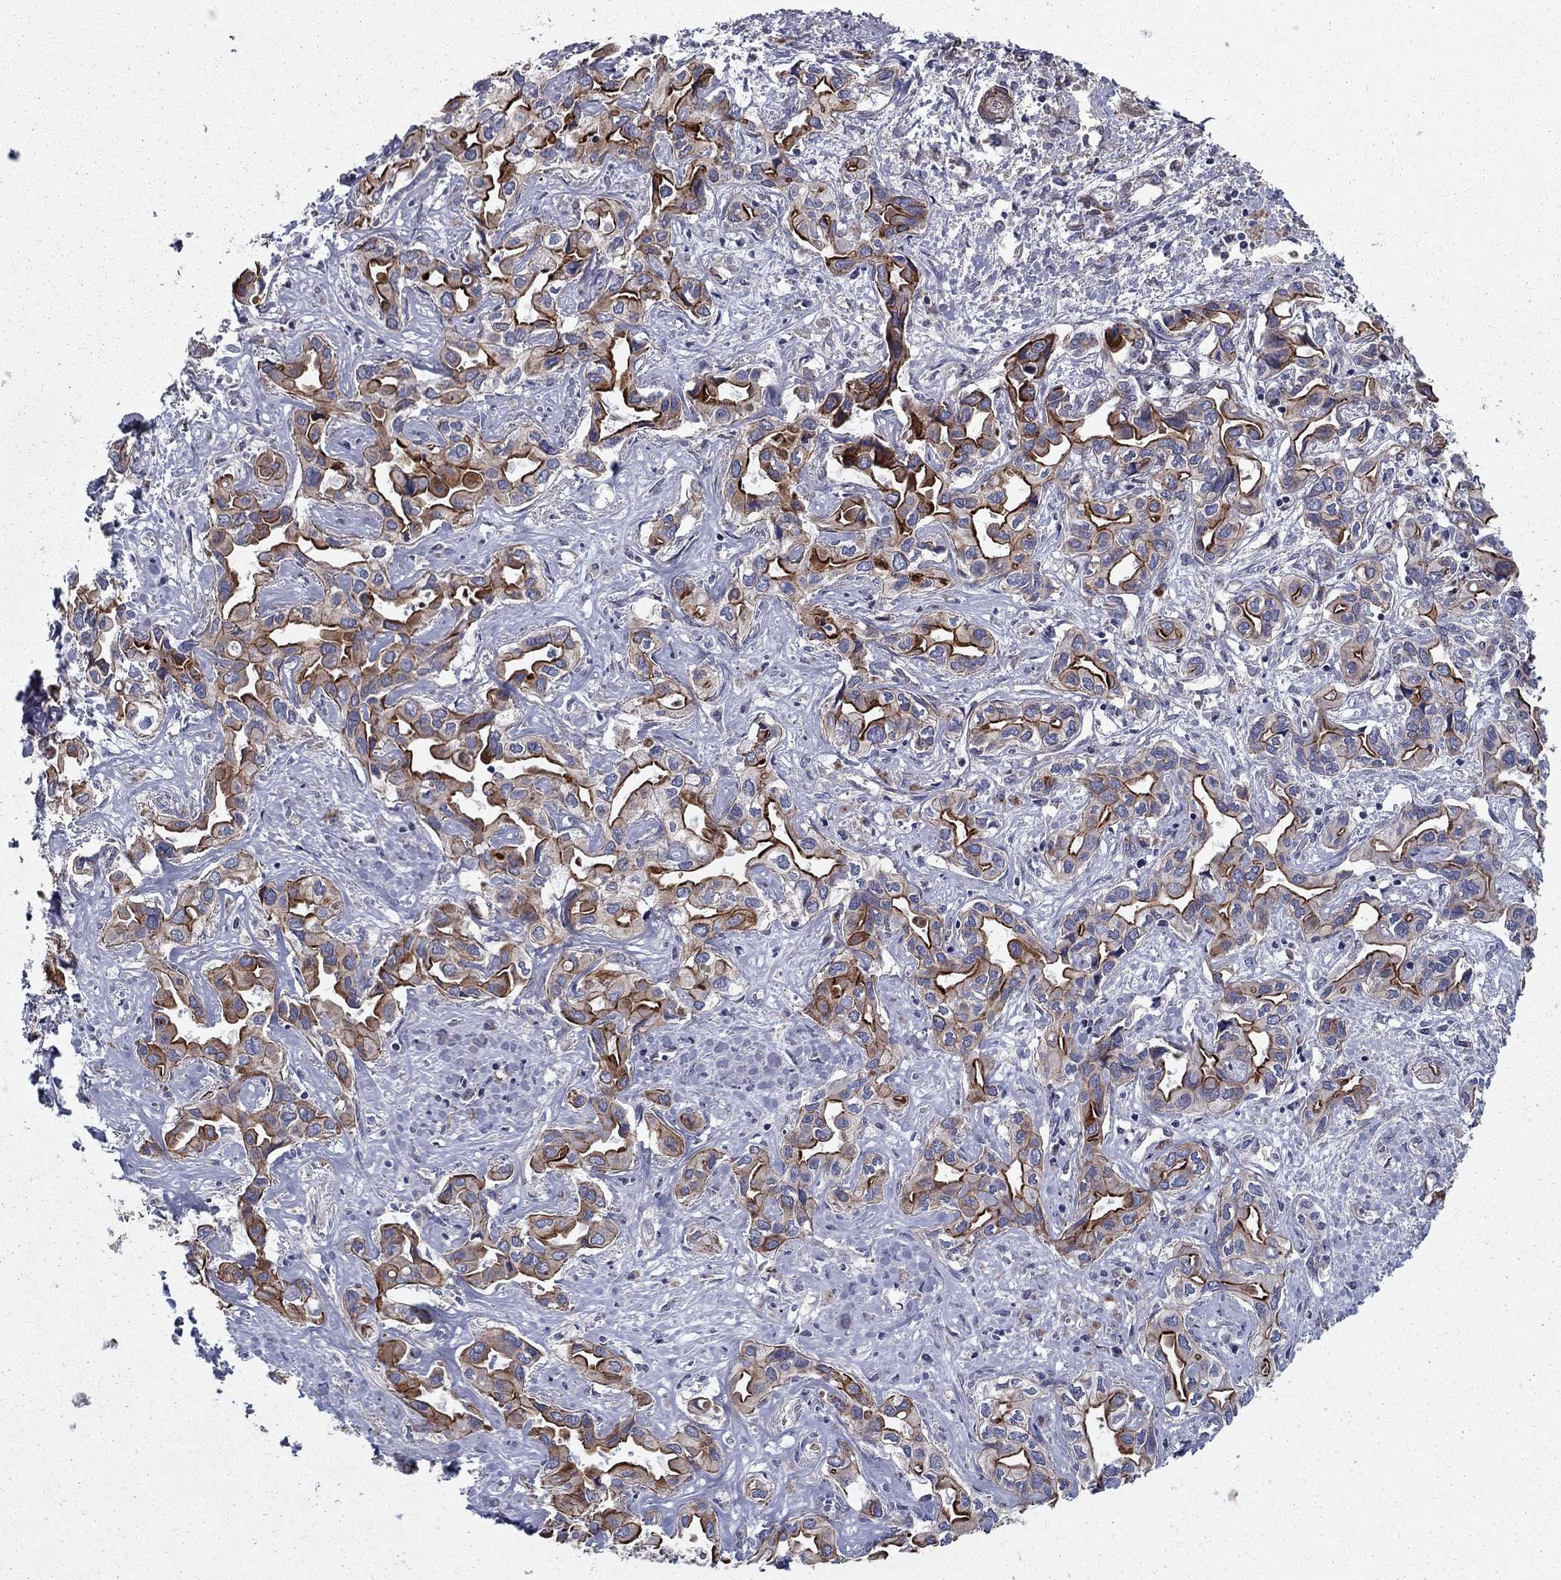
{"staining": {"intensity": "strong", "quantity": "25%-75%", "location": "cytoplasmic/membranous"}, "tissue": "liver cancer", "cell_type": "Tumor cells", "image_type": "cancer", "snomed": [{"axis": "morphology", "description": "Cholangiocarcinoma"}, {"axis": "topography", "description": "Liver"}], "caption": "Immunohistochemical staining of liver cancer reveals high levels of strong cytoplasmic/membranous staining in about 25%-75% of tumor cells.", "gene": "SHMT1", "patient": {"sex": "female", "age": 64}}